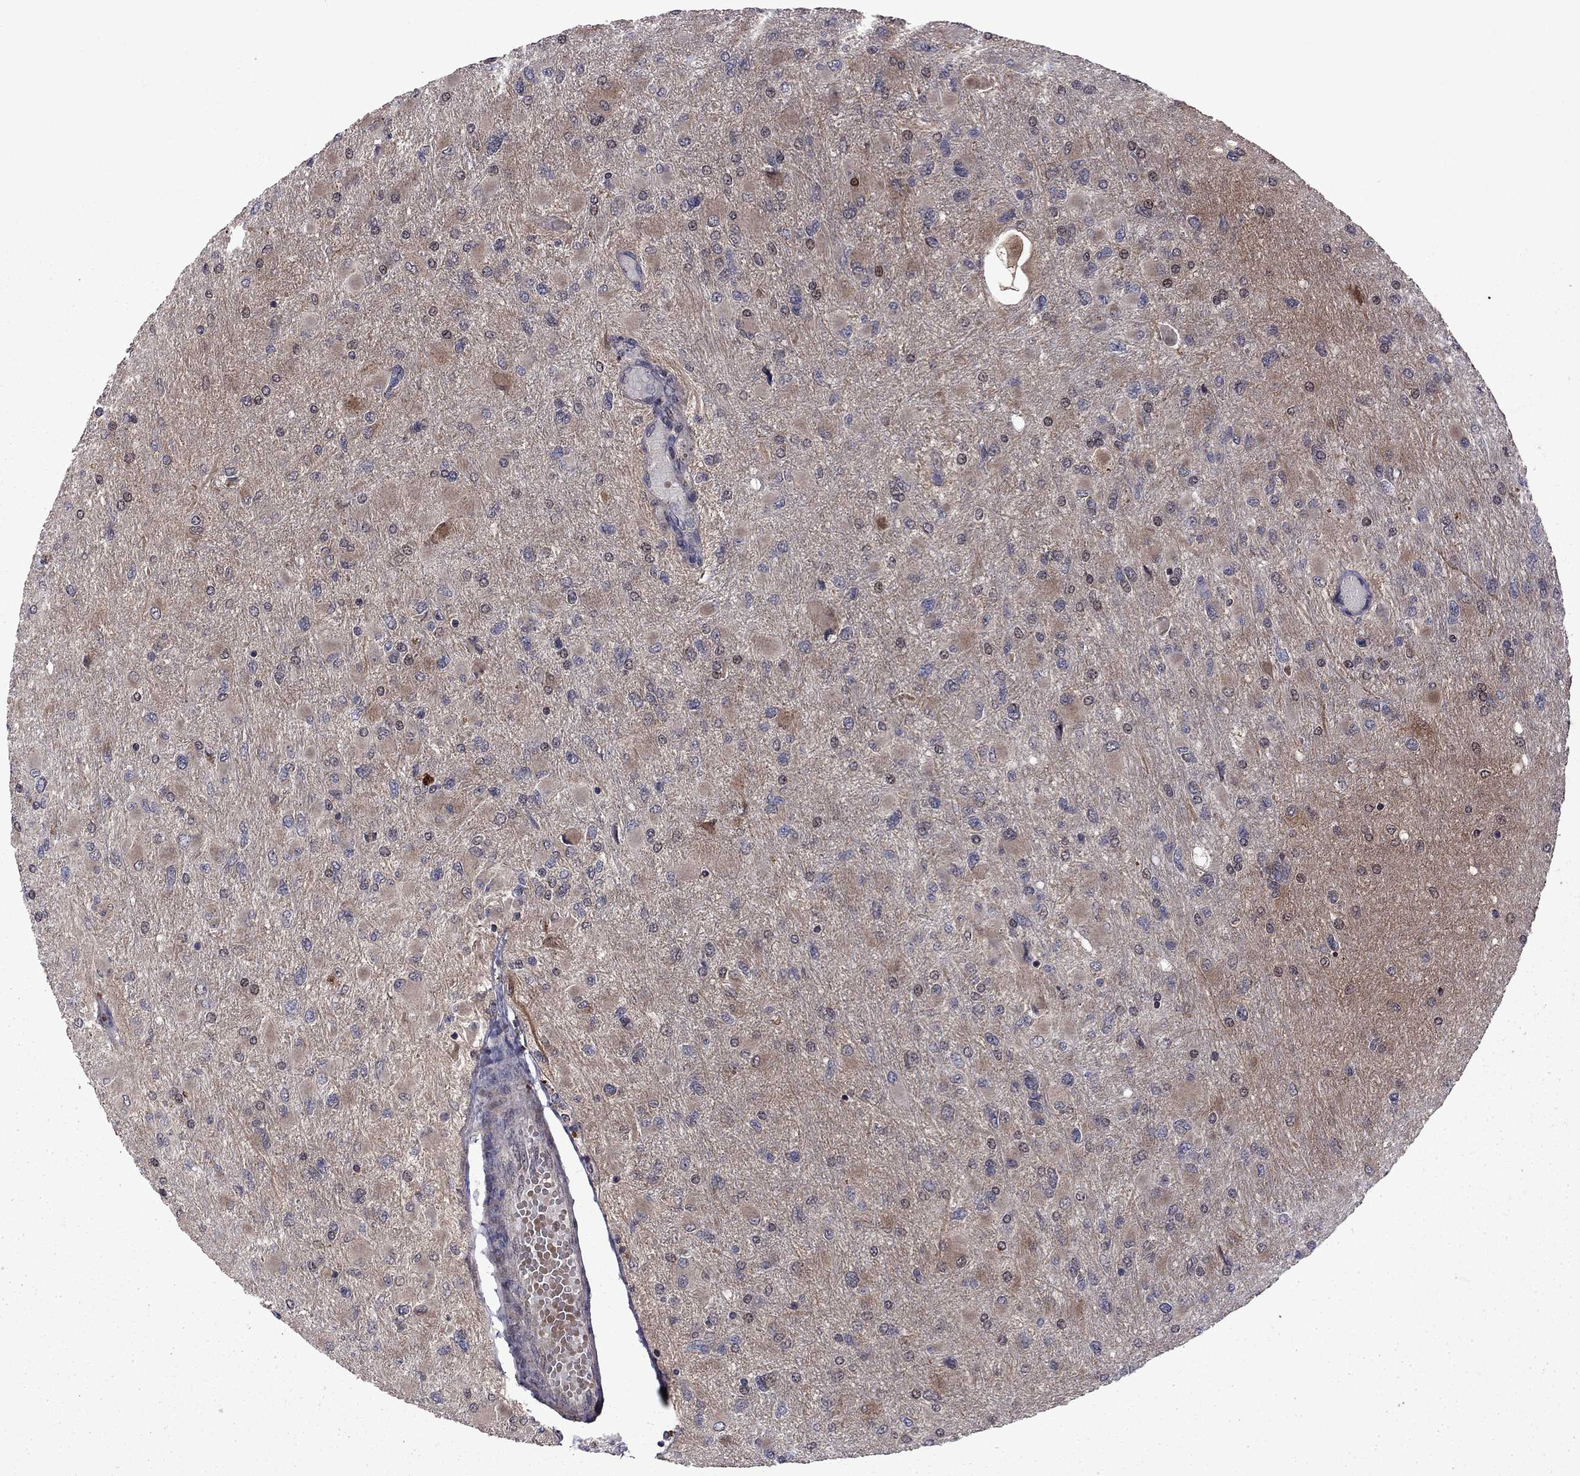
{"staining": {"intensity": "moderate", "quantity": "<25%", "location": "cytoplasmic/membranous"}, "tissue": "glioma", "cell_type": "Tumor cells", "image_type": "cancer", "snomed": [{"axis": "morphology", "description": "Glioma, malignant, High grade"}, {"axis": "topography", "description": "Cerebral cortex"}], "caption": "Immunohistochemistry staining of malignant high-grade glioma, which reveals low levels of moderate cytoplasmic/membranous expression in approximately <25% of tumor cells indicating moderate cytoplasmic/membranous protein positivity. The staining was performed using DAB (brown) for protein detection and nuclei were counterstained in hematoxylin (blue).", "gene": "IPP", "patient": {"sex": "female", "age": 36}}